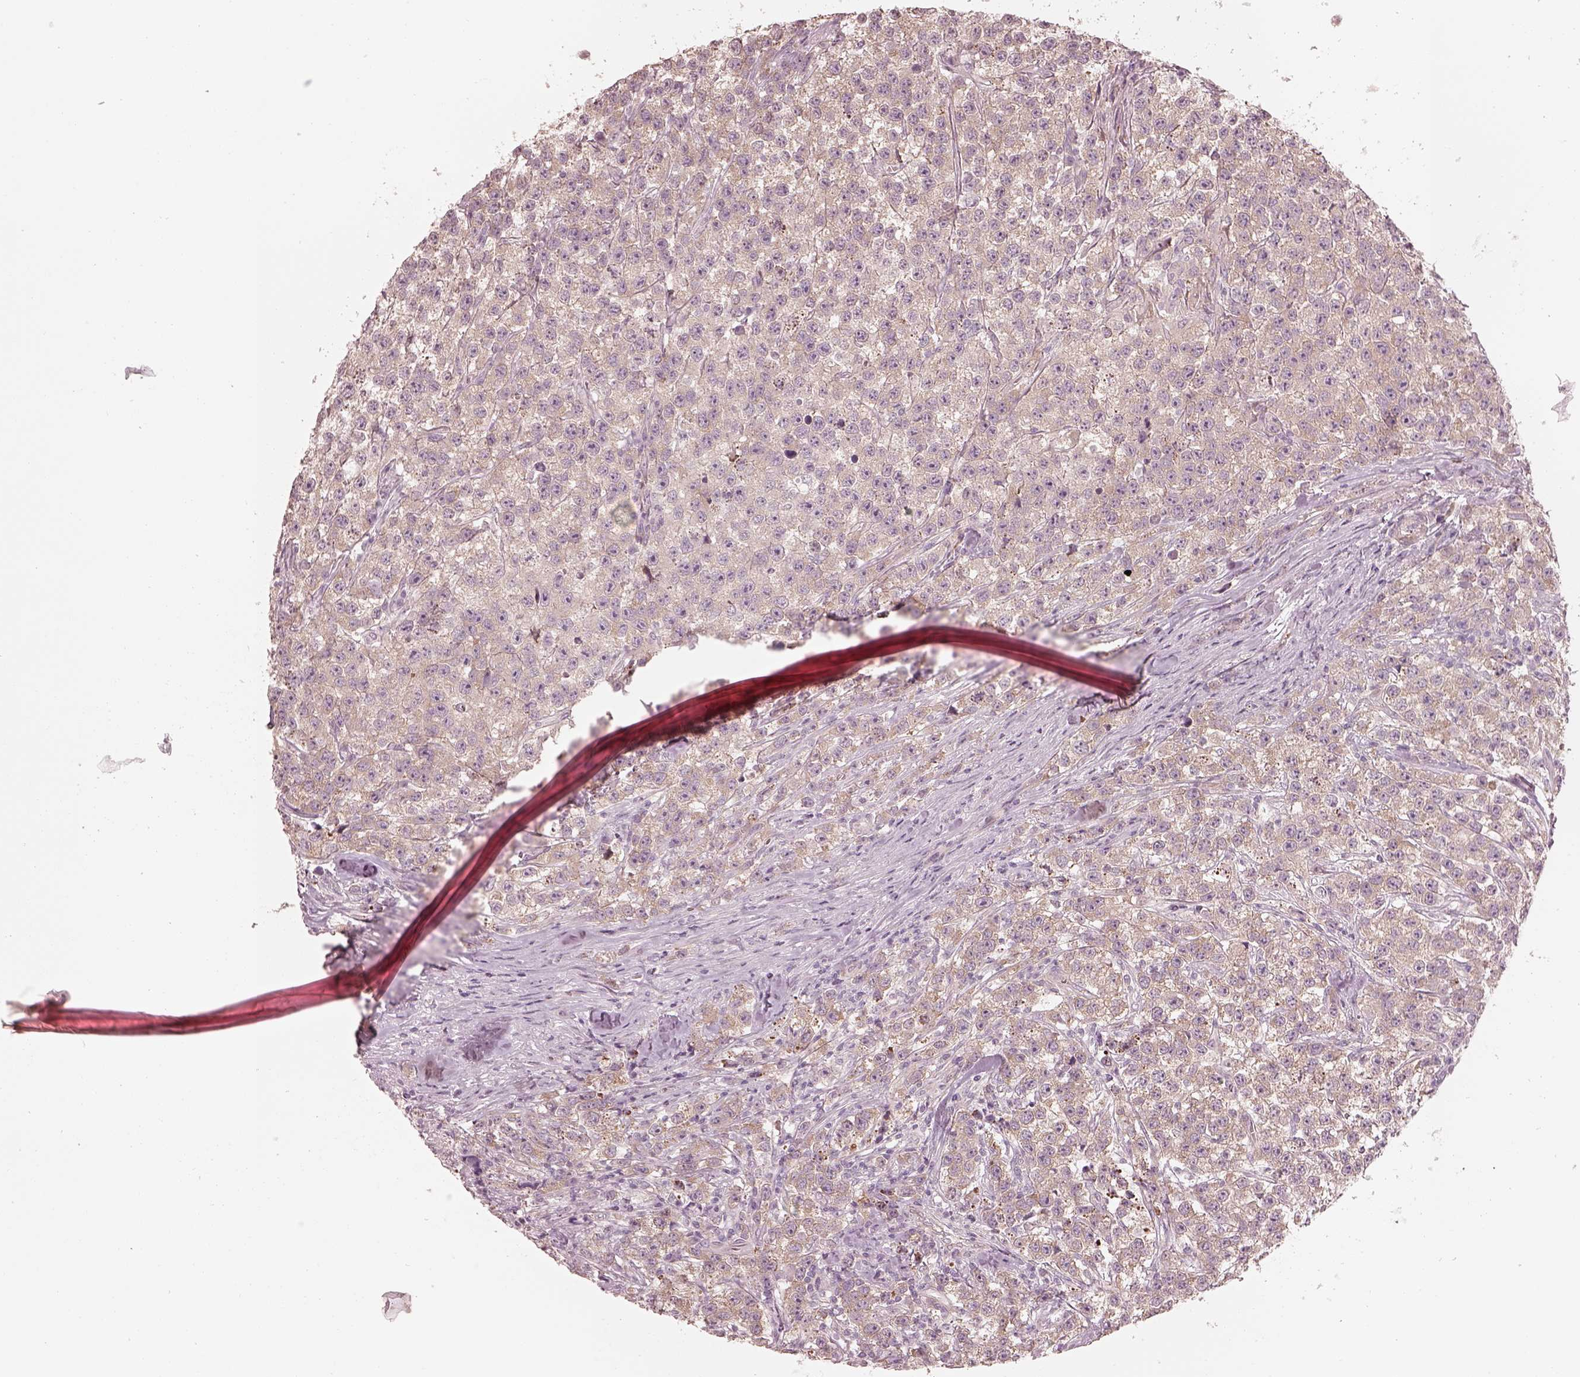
{"staining": {"intensity": "weak", "quantity": ">75%", "location": "cytoplasmic/membranous"}, "tissue": "testis cancer", "cell_type": "Tumor cells", "image_type": "cancer", "snomed": [{"axis": "morphology", "description": "Seminoma, NOS"}, {"axis": "topography", "description": "Testis"}], "caption": "Immunohistochemistry (IHC) image of testis cancer (seminoma) stained for a protein (brown), which exhibits low levels of weak cytoplasmic/membranous staining in approximately >75% of tumor cells.", "gene": "RAB3C", "patient": {"sex": "male", "age": 59}}